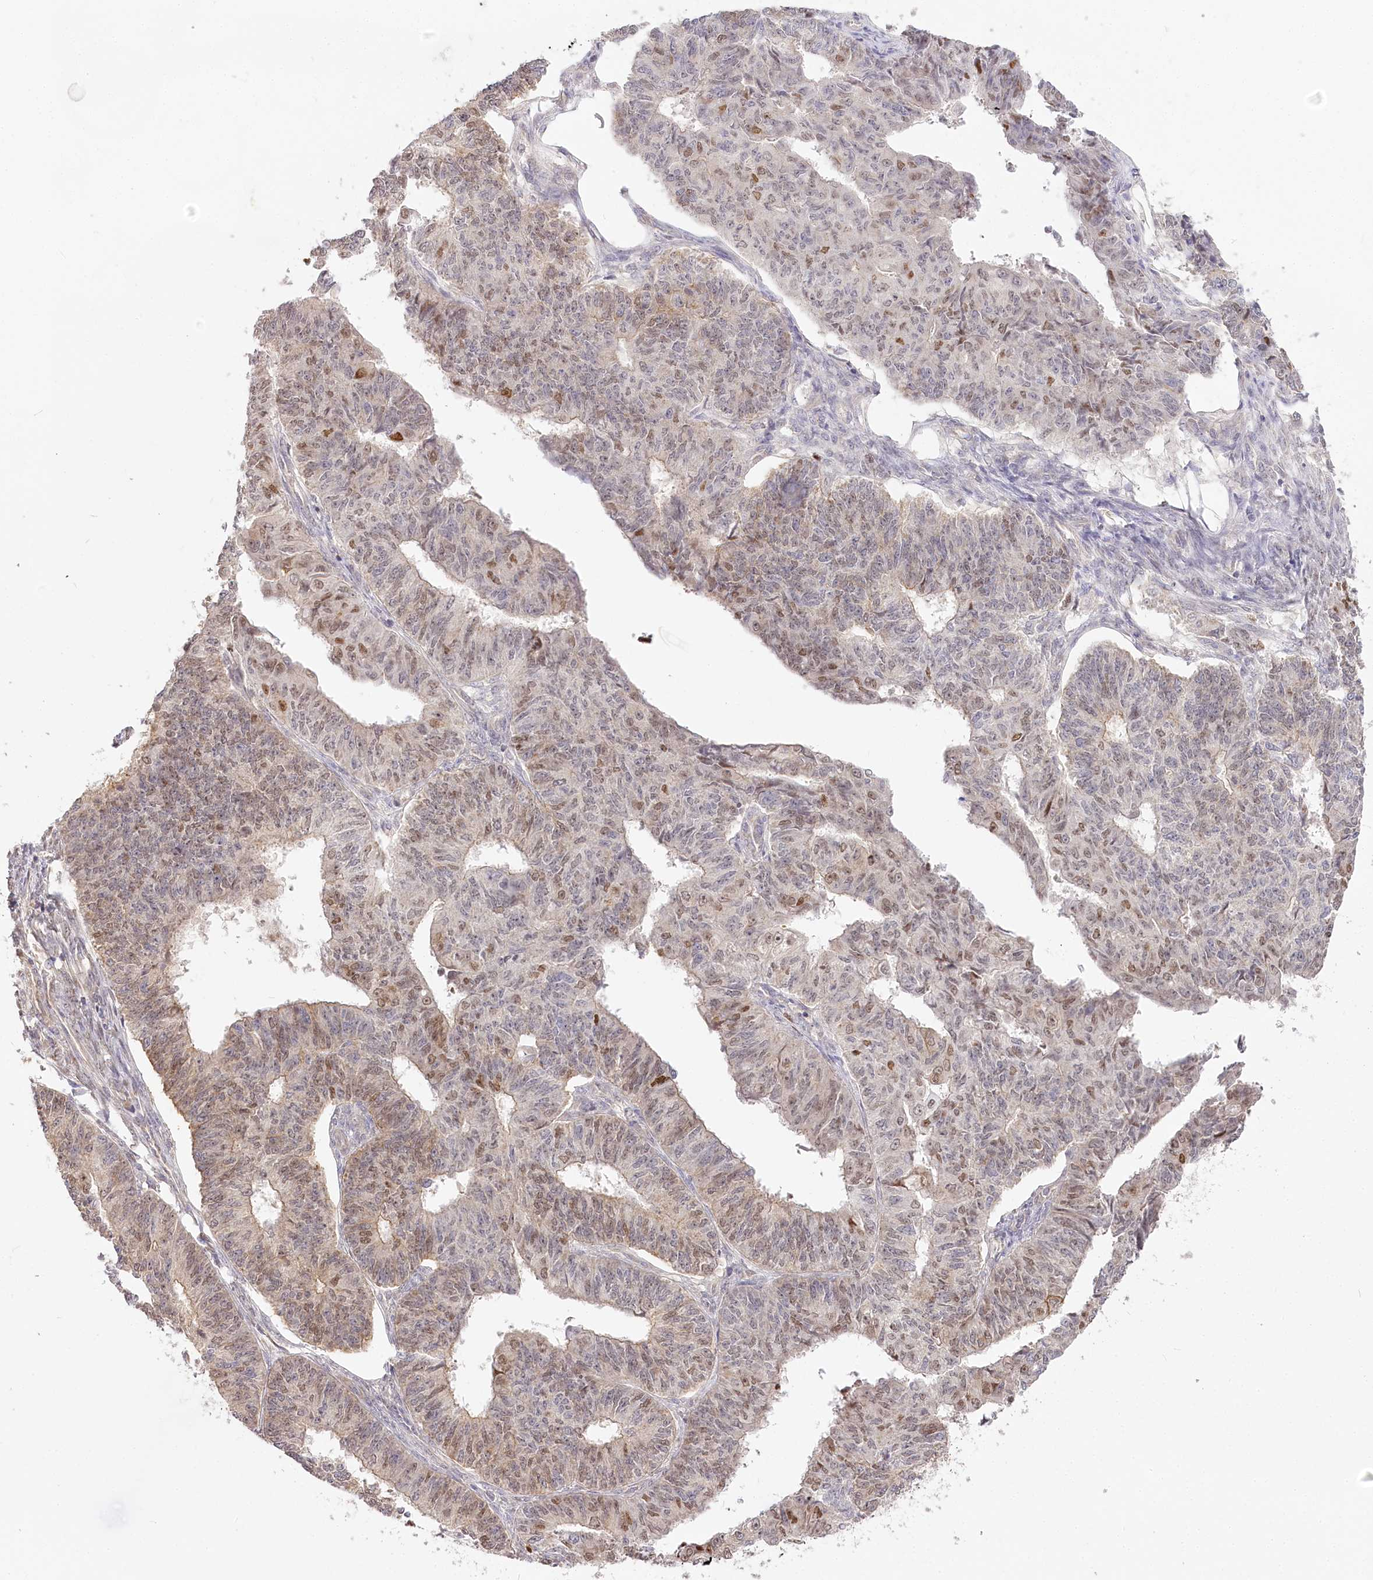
{"staining": {"intensity": "moderate", "quantity": "25%-75%", "location": "nuclear"}, "tissue": "endometrial cancer", "cell_type": "Tumor cells", "image_type": "cancer", "snomed": [{"axis": "morphology", "description": "Adenocarcinoma, NOS"}, {"axis": "topography", "description": "Endometrium"}], "caption": "Immunohistochemistry (IHC) of human endometrial adenocarcinoma demonstrates medium levels of moderate nuclear staining in approximately 25%-75% of tumor cells.", "gene": "ZNF226", "patient": {"sex": "female", "age": 32}}